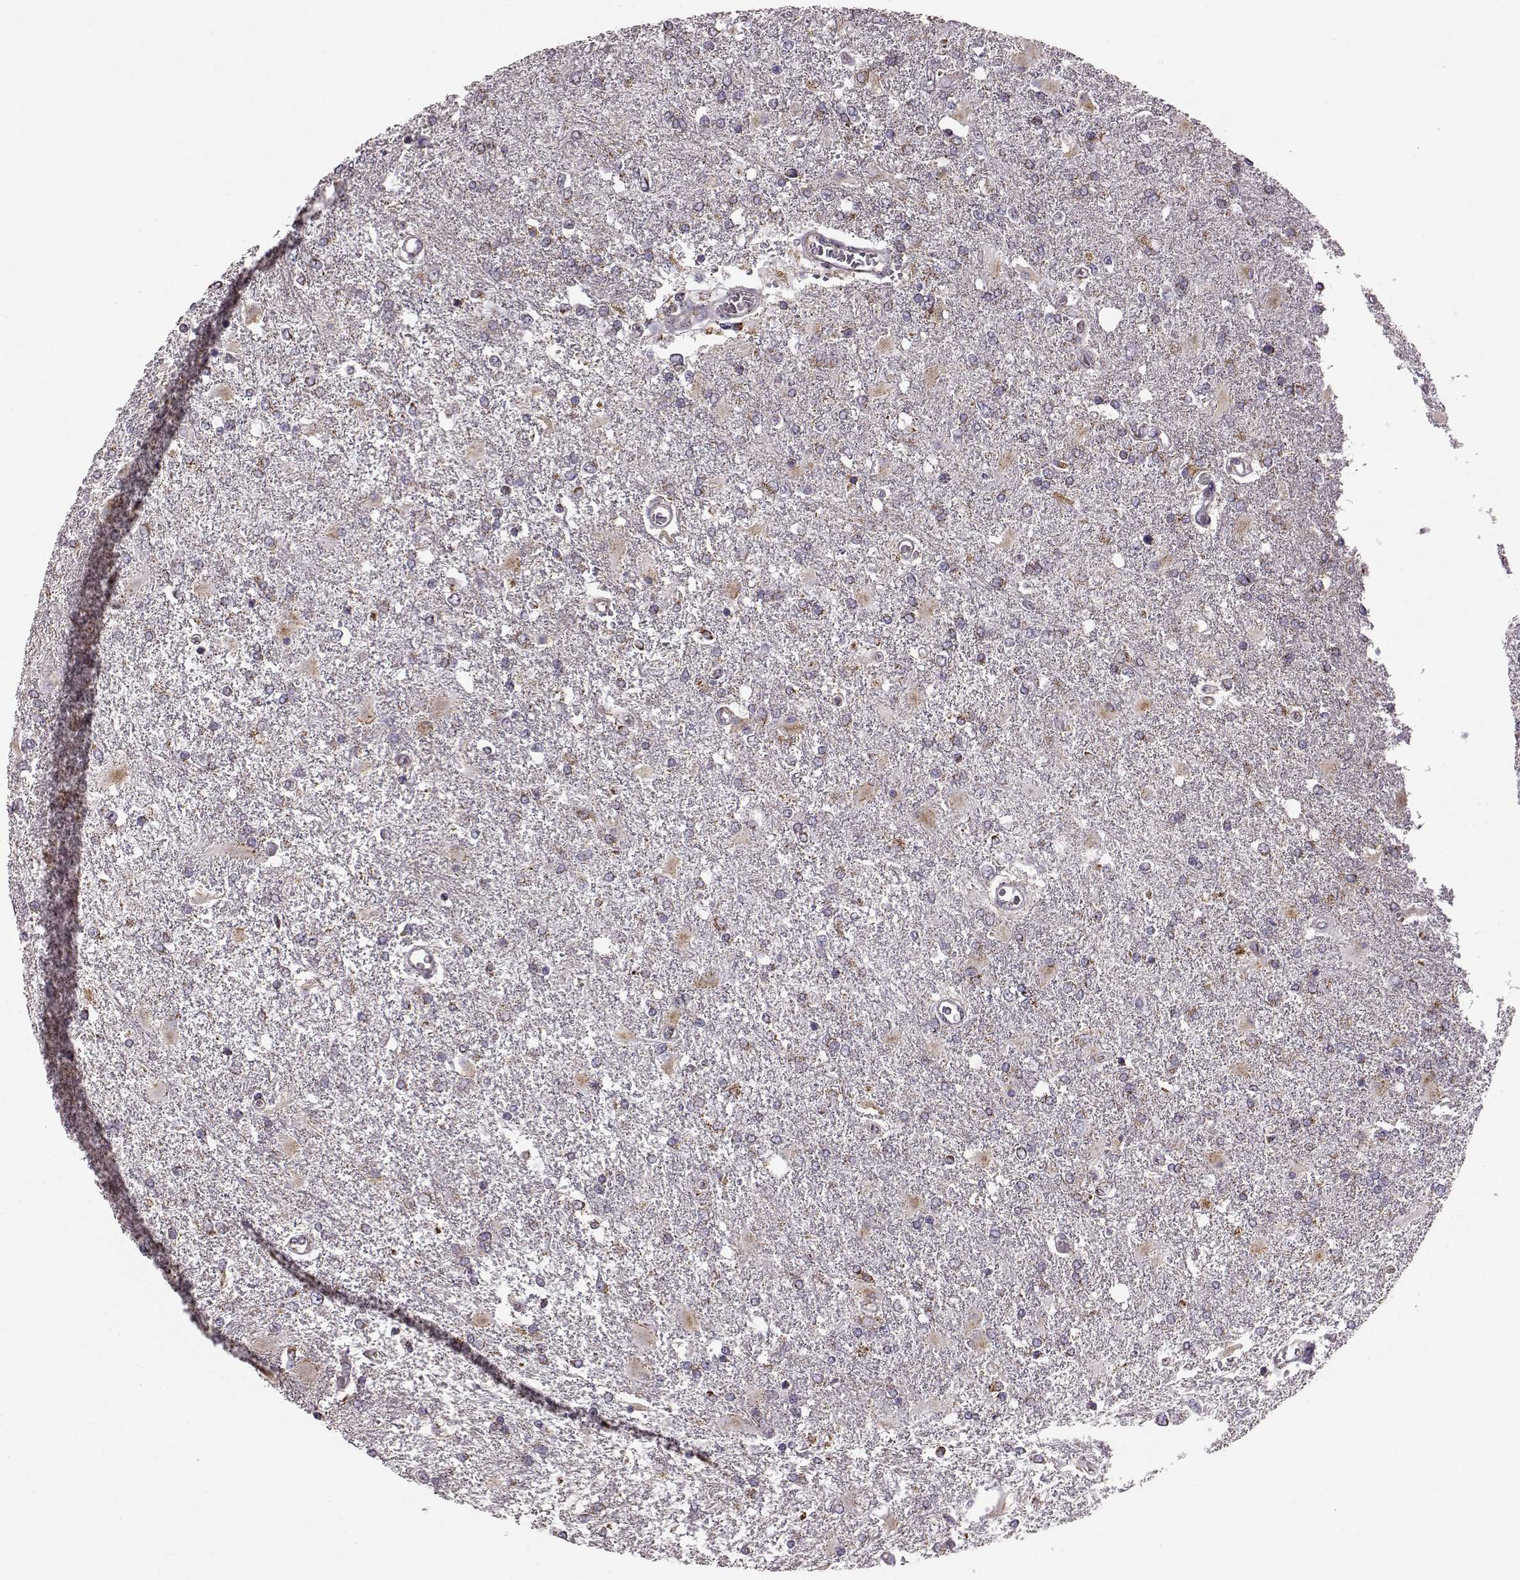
{"staining": {"intensity": "weak", "quantity": ">75%", "location": "cytoplasmic/membranous"}, "tissue": "glioma", "cell_type": "Tumor cells", "image_type": "cancer", "snomed": [{"axis": "morphology", "description": "Glioma, malignant, High grade"}, {"axis": "topography", "description": "Cerebral cortex"}], "caption": "Immunohistochemistry (IHC) (DAB) staining of human glioma demonstrates weak cytoplasmic/membranous protein expression in about >75% of tumor cells.", "gene": "ATP5MF", "patient": {"sex": "male", "age": 79}}